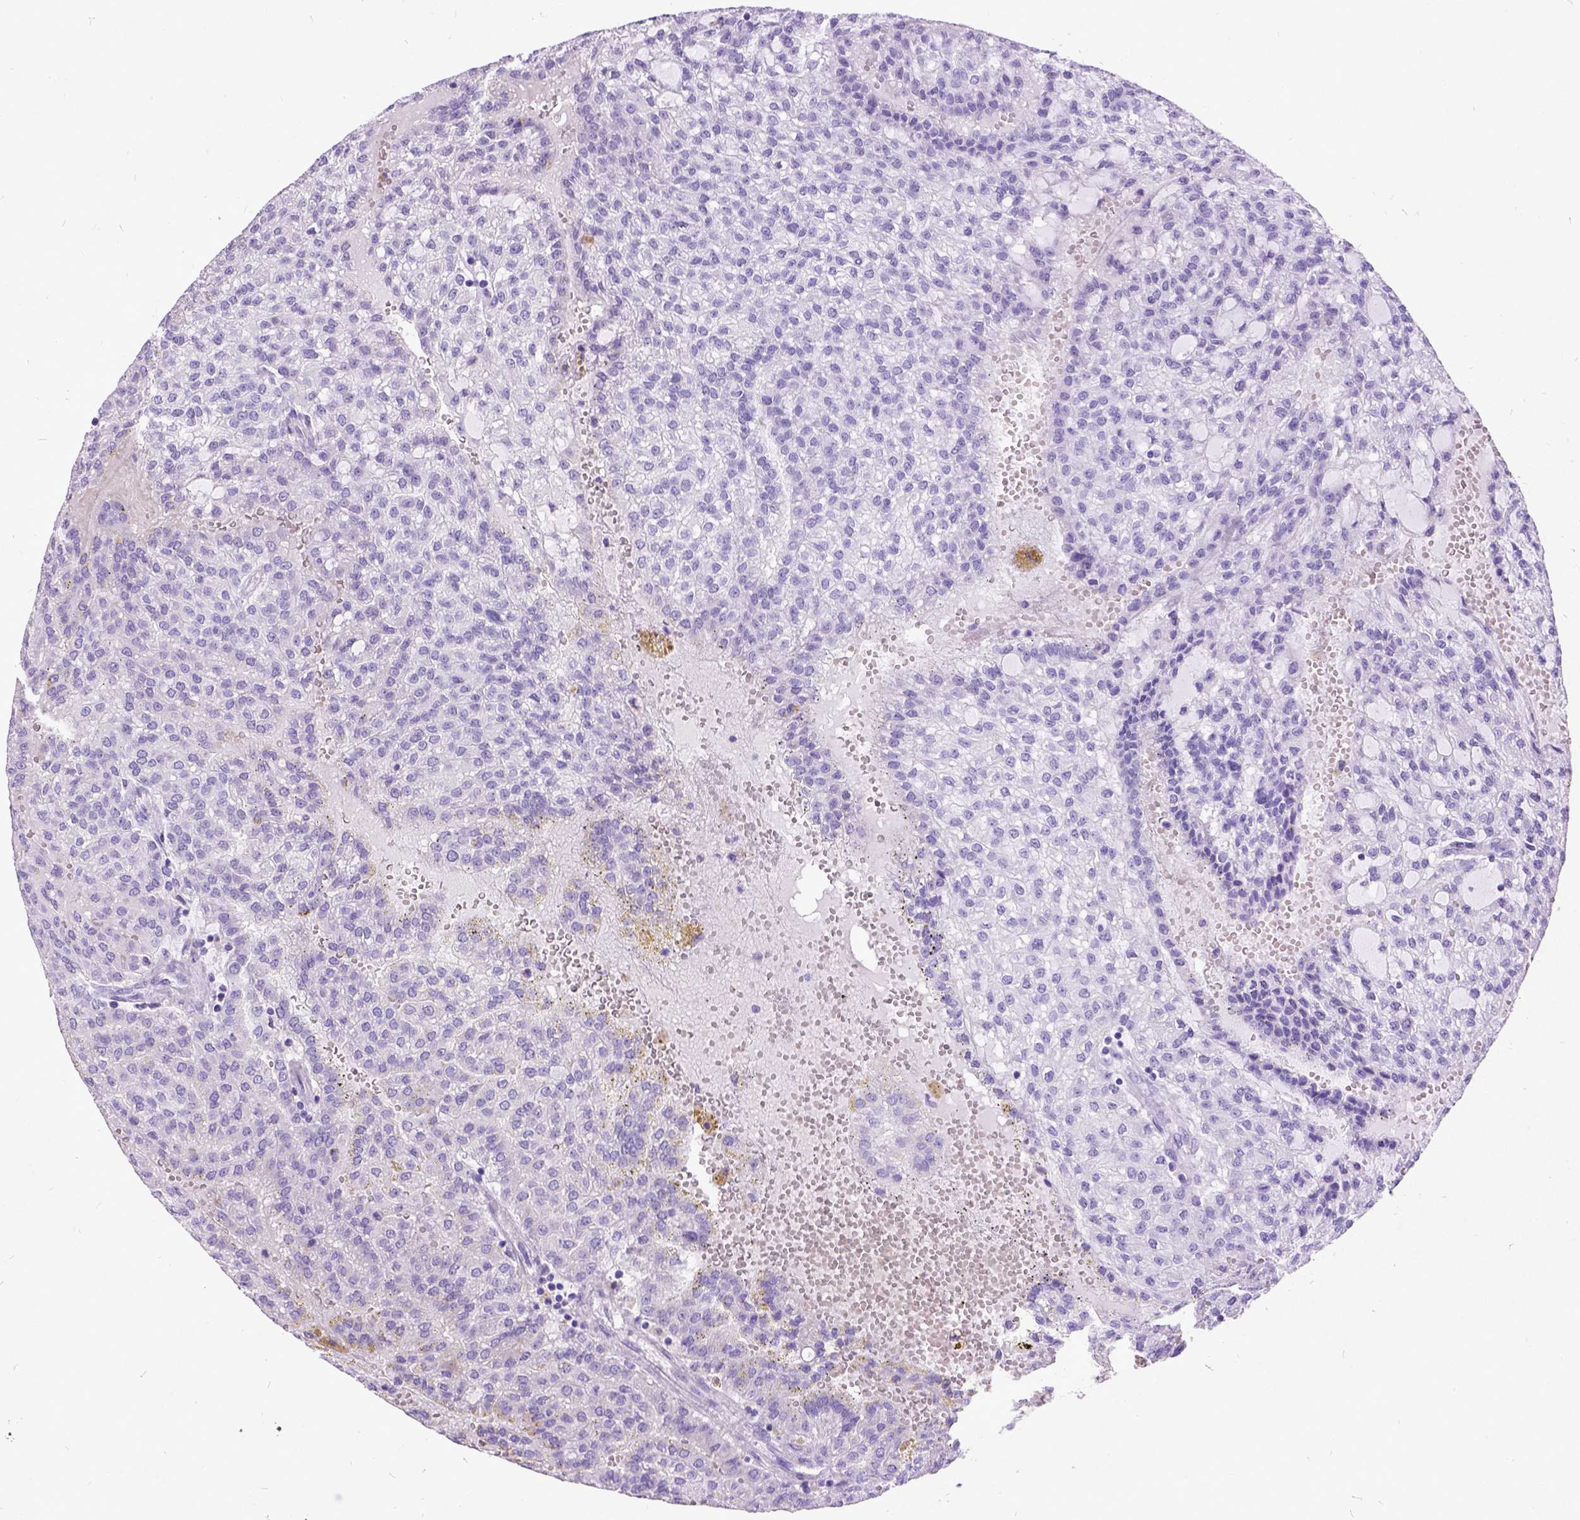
{"staining": {"intensity": "negative", "quantity": "none", "location": "none"}, "tissue": "renal cancer", "cell_type": "Tumor cells", "image_type": "cancer", "snomed": [{"axis": "morphology", "description": "Adenocarcinoma, NOS"}, {"axis": "topography", "description": "Kidney"}], "caption": "This is an immunohistochemistry micrograph of renal adenocarcinoma. There is no staining in tumor cells.", "gene": "NEUROD4", "patient": {"sex": "male", "age": 63}}